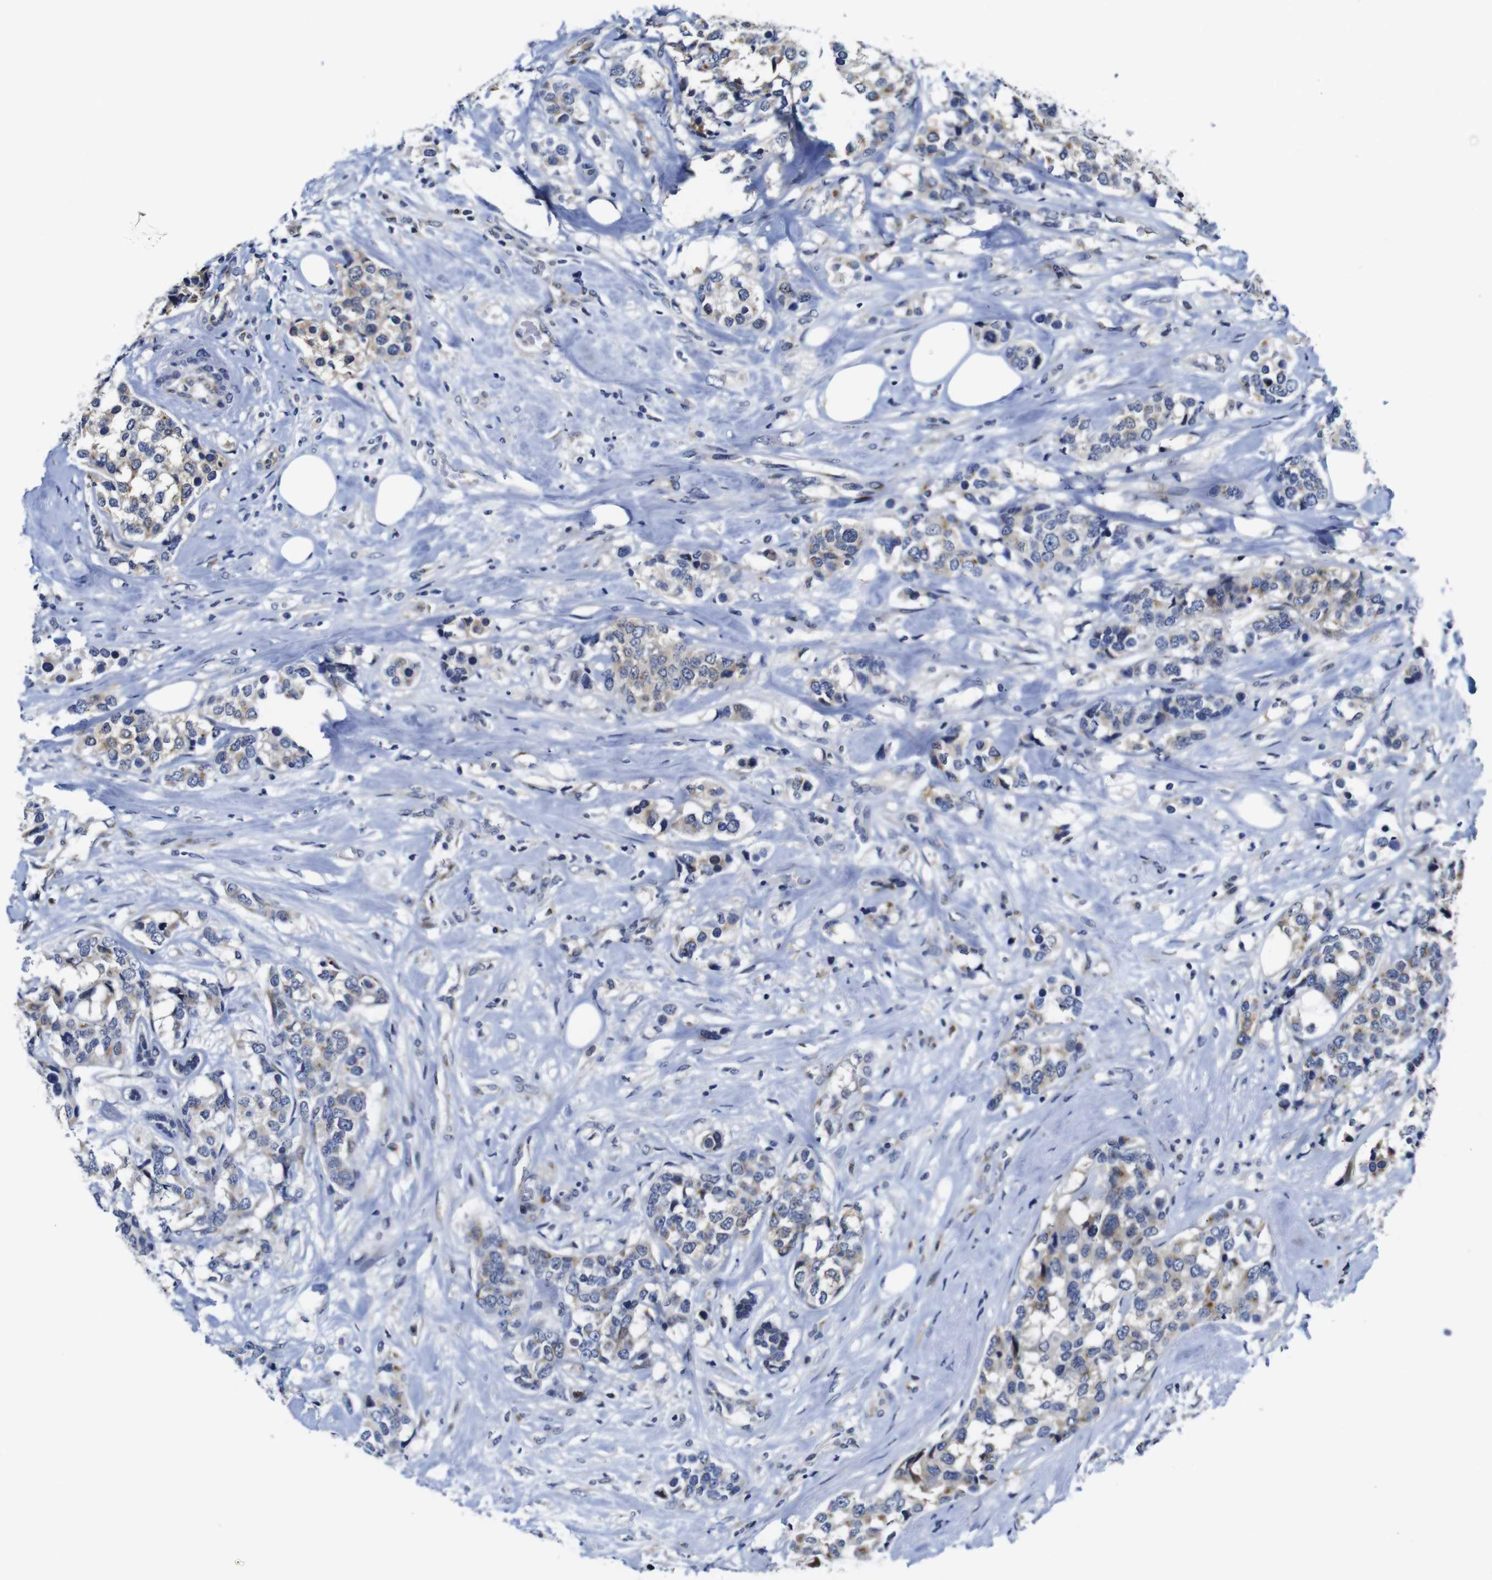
{"staining": {"intensity": "weak", "quantity": "<25%", "location": "cytoplasmic/membranous"}, "tissue": "breast cancer", "cell_type": "Tumor cells", "image_type": "cancer", "snomed": [{"axis": "morphology", "description": "Lobular carcinoma"}, {"axis": "topography", "description": "Breast"}], "caption": "The image displays no staining of tumor cells in breast cancer (lobular carcinoma). Brightfield microscopy of immunohistochemistry (IHC) stained with DAB (brown) and hematoxylin (blue), captured at high magnification.", "gene": "FURIN", "patient": {"sex": "female", "age": 59}}